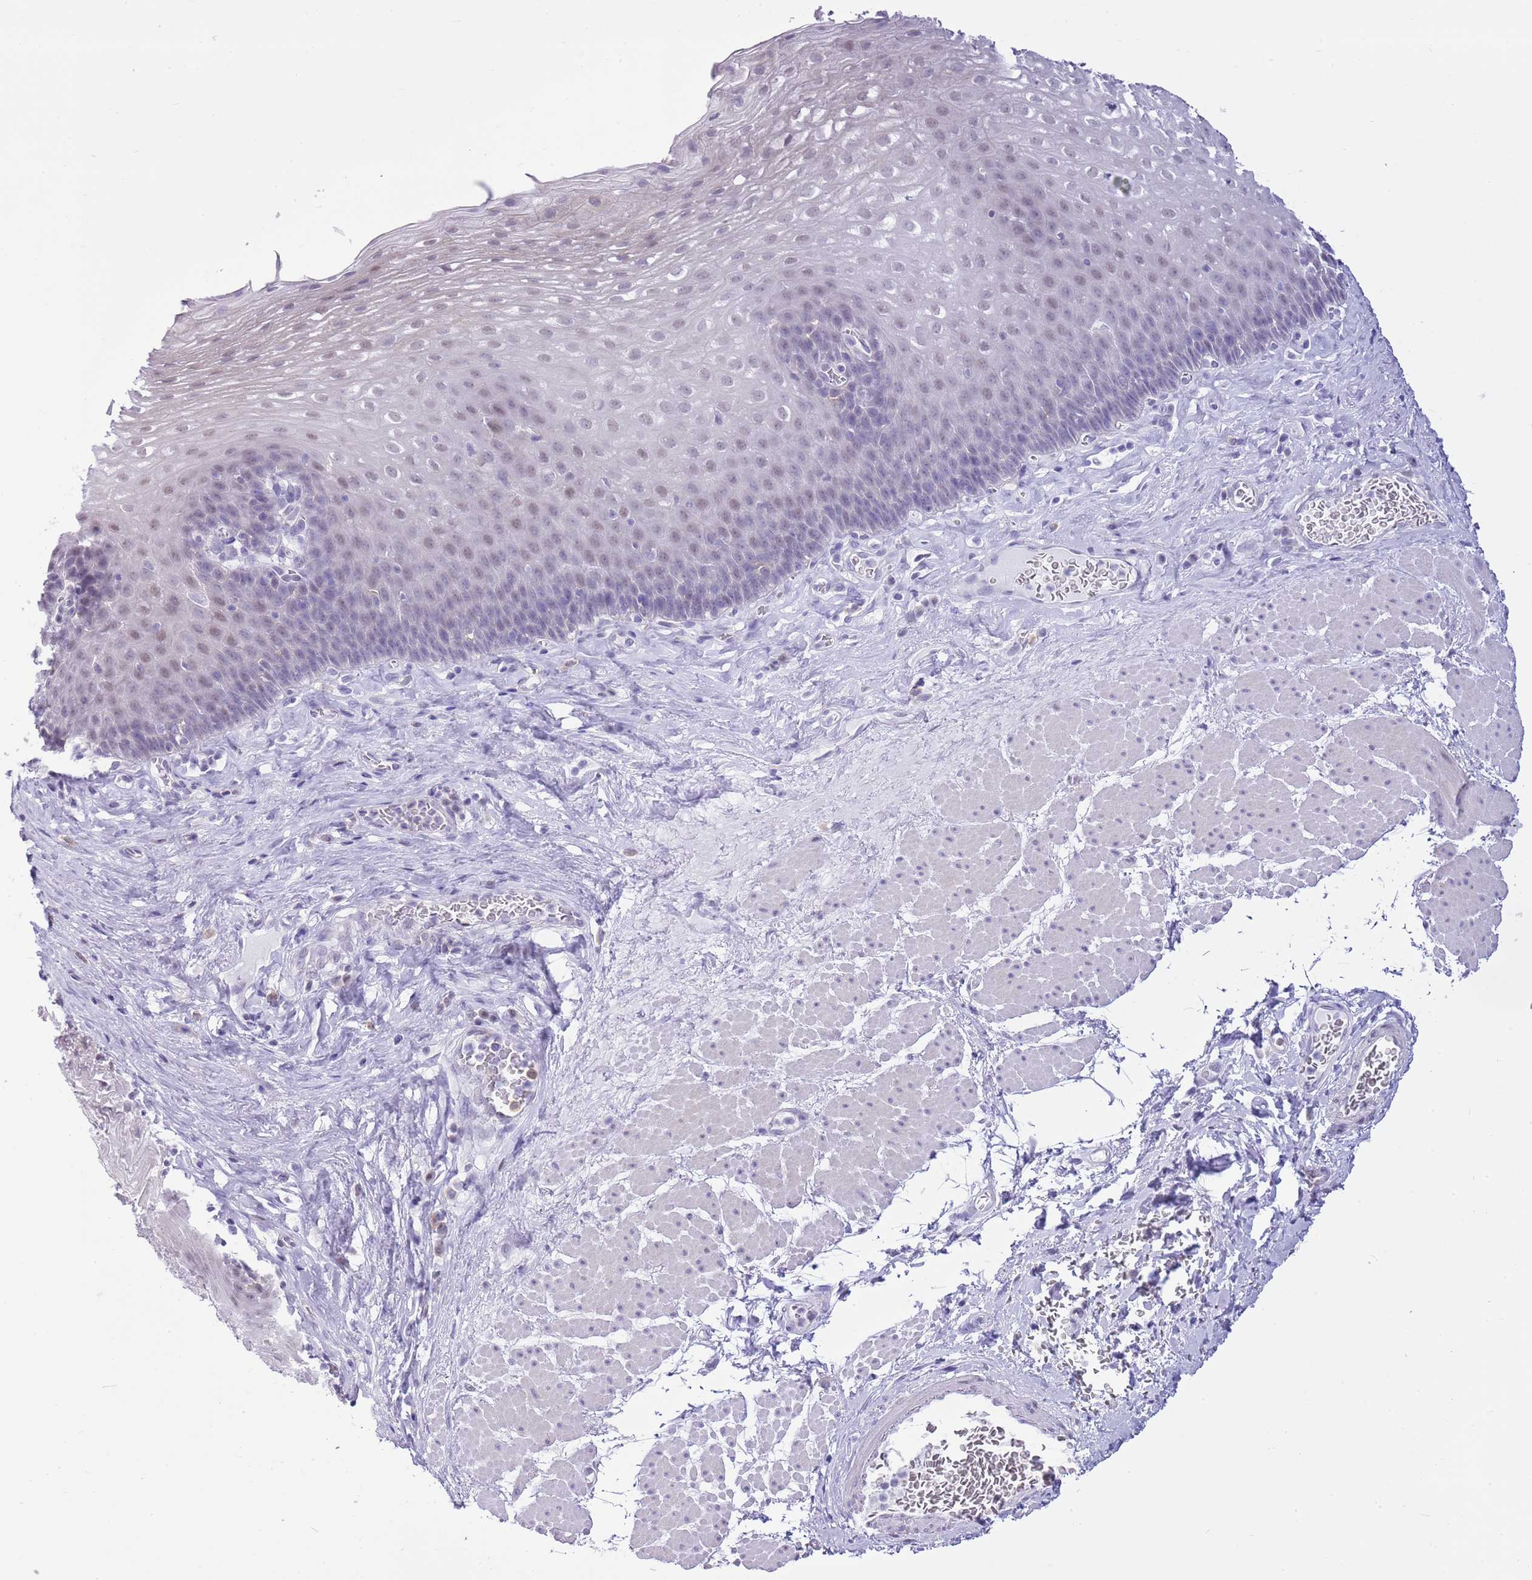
{"staining": {"intensity": "weak", "quantity": "25%-75%", "location": "nuclear"}, "tissue": "esophagus", "cell_type": "Squamous epithelial cells", "image_type": "normal", "snomed": [{"axis": "morphology", "description": "Normal tissue, NOS"}, {"axis": "topography", "description": "Esophagus"}], "caption": "Immunohistochemistry histopathology image of normal human esophagus stained for a protein (brown), which shows low levels of weak nuclear positivity in approximately 25%-75% of squamous epithelial cells.", "gene": "PPP1R17", "patient": {"sex": "female", "age": 66}}